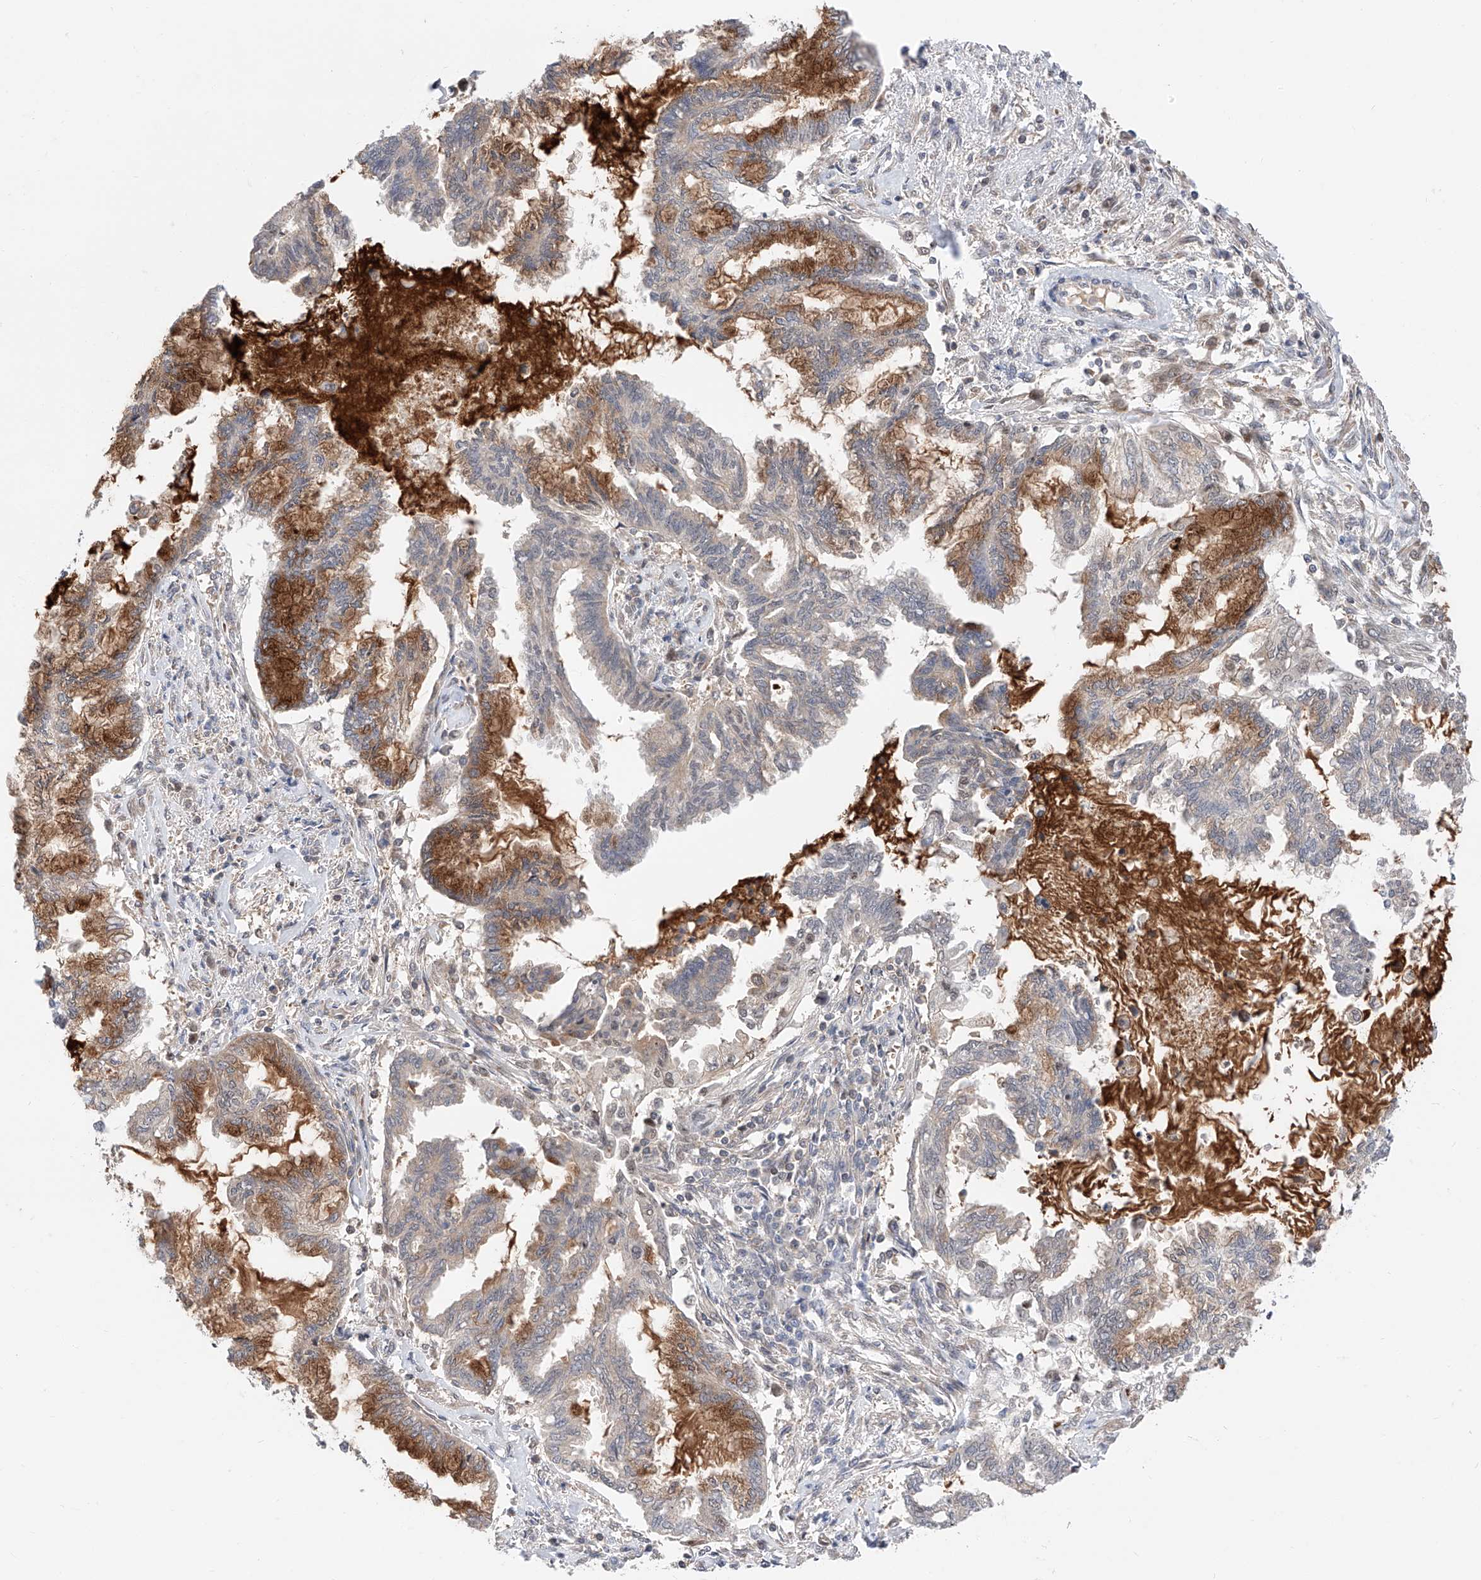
{"staining": {"intensity": "moderate", "quantity": "25%-75%", "location": "cytoplasmic/membranous"}, "tissue": "endometrial cancer", "cell_type": "Tumor cells", "image_type": "cancer", "snomed": [{"axis": "morphology", "description": "Adenocarcinoma, NOS"}, {"axis": "topography", "description": "Endometrium"}], "caption": "DAB immunohistochemical staining of endometrial cancer (adenocarcinoma) reveals moderate cytoplasmic/membranous protein expression in about 25%-75% of tumor cells. The staining was performed using DAB (3,3'-diaminobenzidine) to visualize the protein expression in brown, while the nuclei were stained in blue with hematoxylin (Magnification: 20x).", "gene": "SNRNP200", "patient": {"sex": "female", "age": 86}}